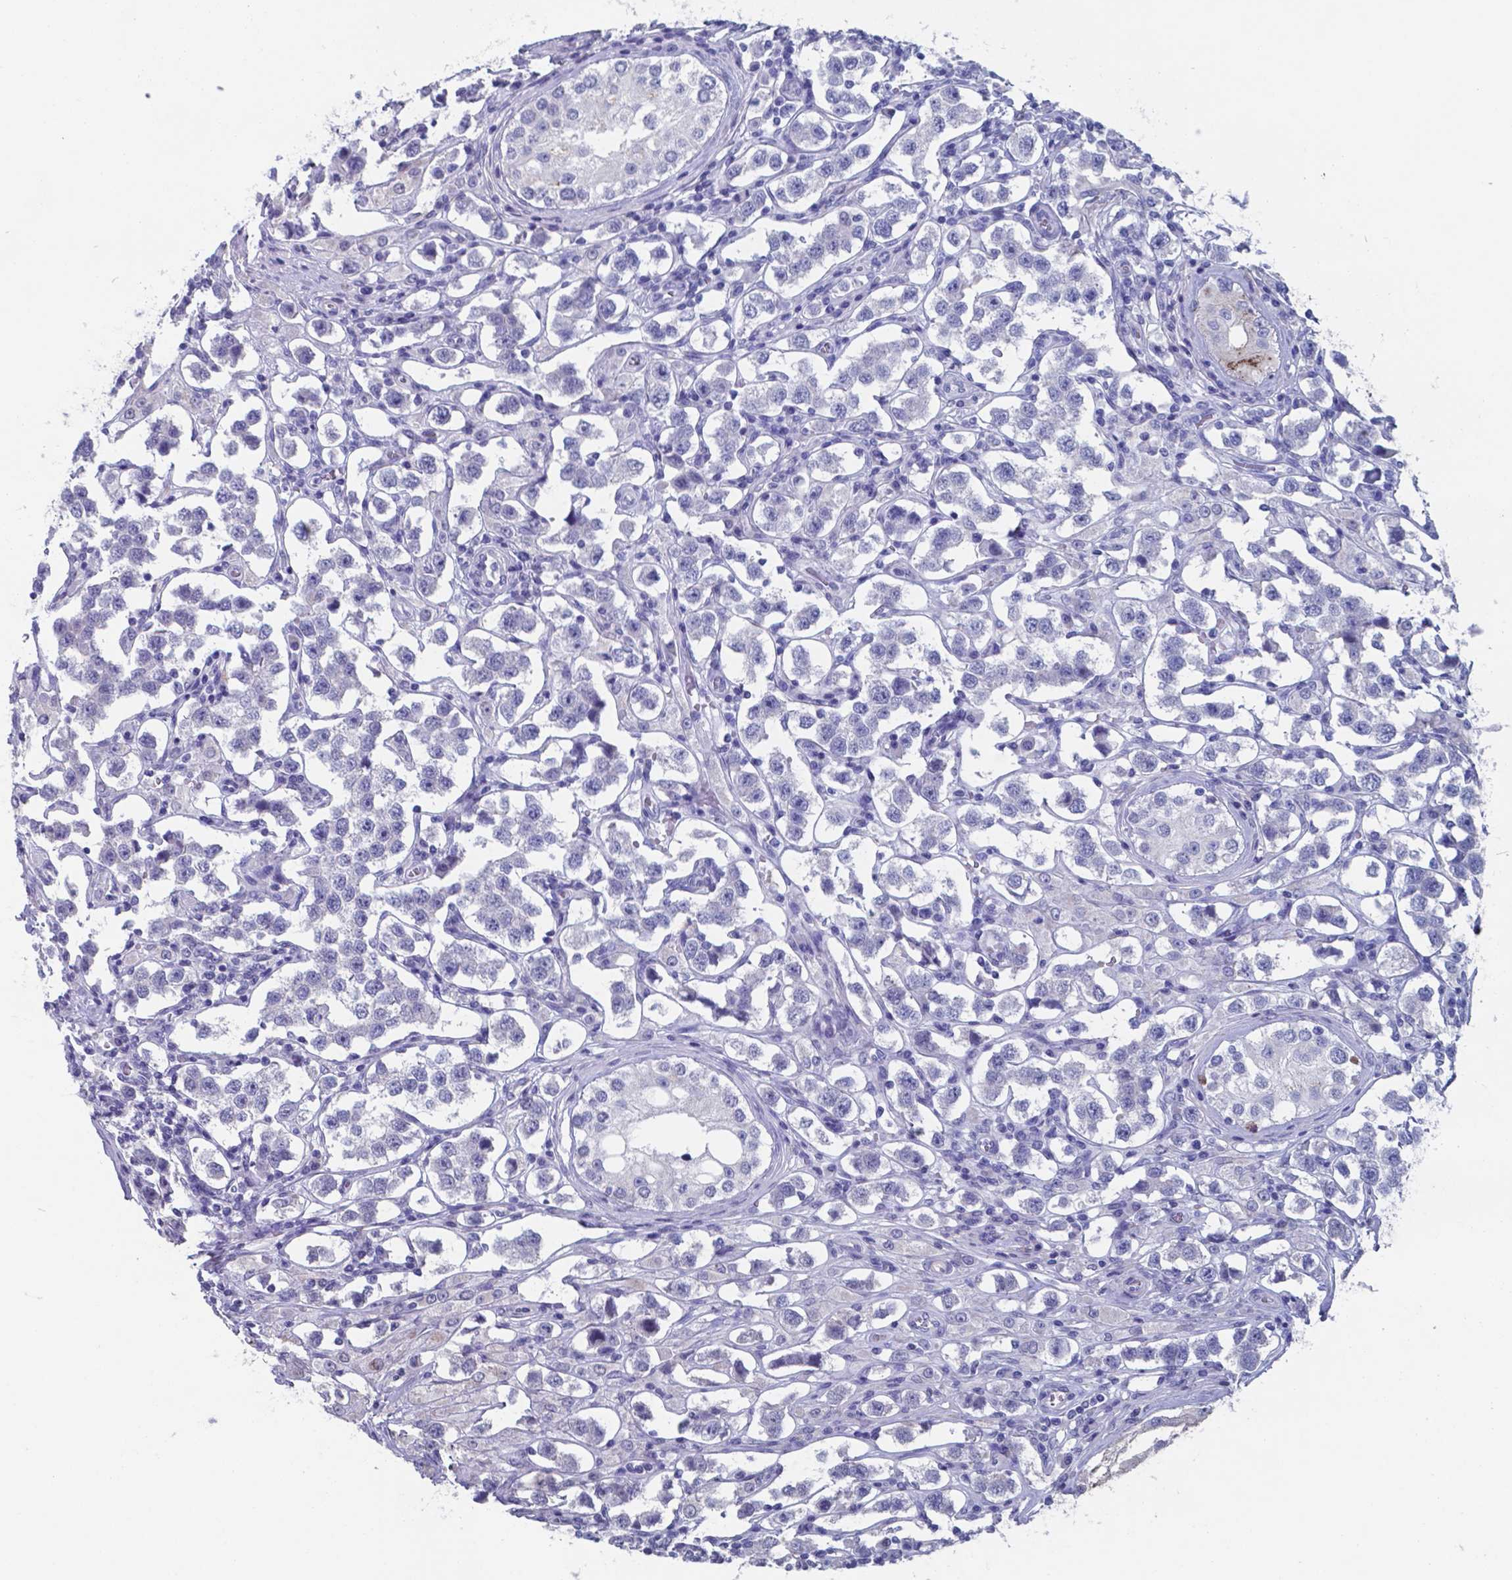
{"staining": {"intensity": "negative", "quantity": "none", "location": "none"}, "tissue": "testis cancer", "cell_type": "Tumor cells", "image_type": "cancer", "snomed": [{"axis": "morphology", "description": "Seminoma, NOS"}, {"axis": "topography", "description": "Testis"}], "caption": "Testis cancer (seminoma) stained for a protein using immunohistochemistry reveals no positivity tumor cells.", "gene": "TTR", "patient": {"sex": "male", "age": 37}}